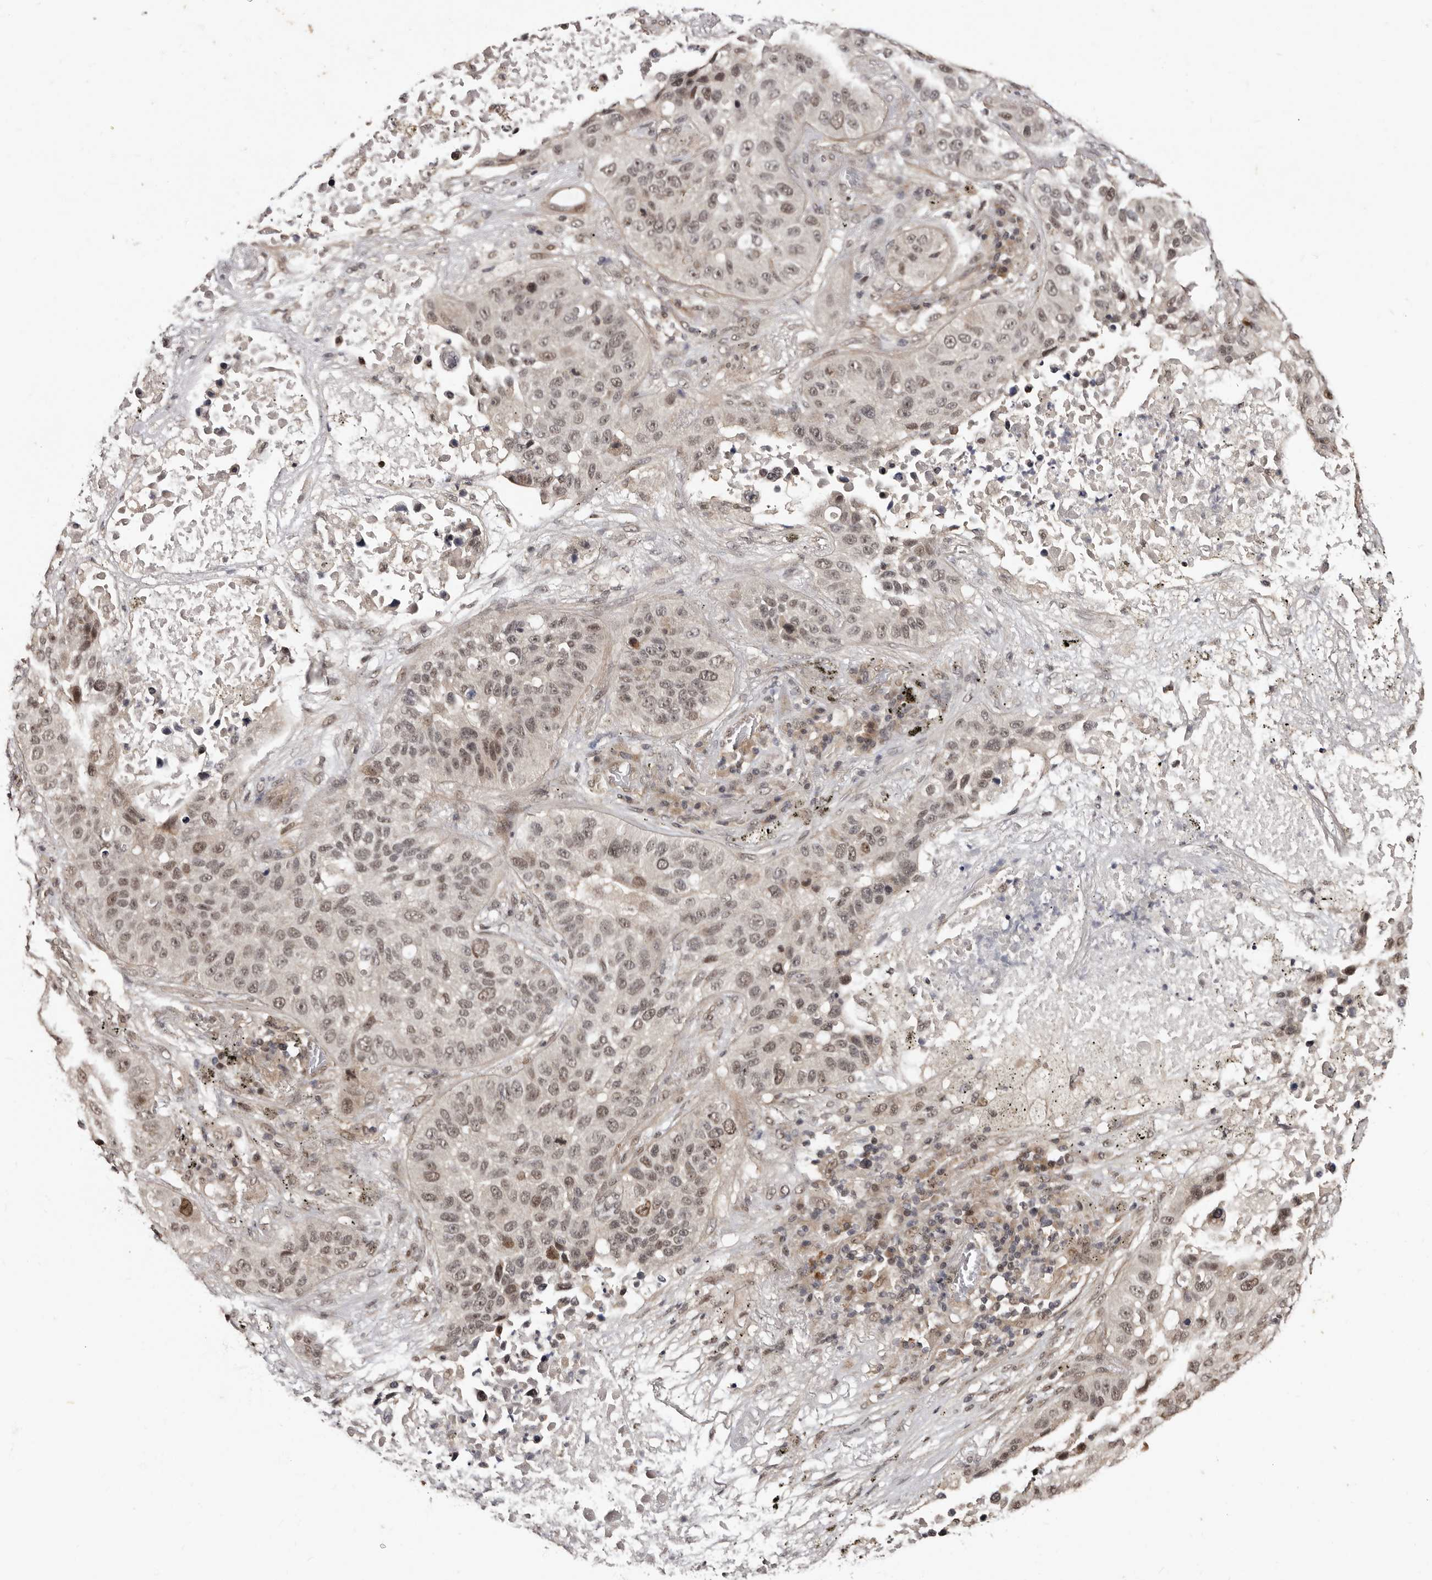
{"staining": {"intensity": "moderate", "quantity": ">75%", "location": "nuclear"}, "tissue": "lung cancer", "cell_type": "Tumor cells", "image_type": "cancer", "snomed": [{"axis": "morphology", "description": "Squamous cell carcinoma, NOS"}, {"axis": "topography", "description": "Lung"}], "caption": "This is an image of immunohistochemistry staining of lung cancer (squamous cell carcinoma), which shows moderate positivity in the nuclear of tumor cells.", "gene": "TBC1D22B", "patient": {"sex": "male", "age": 57}}